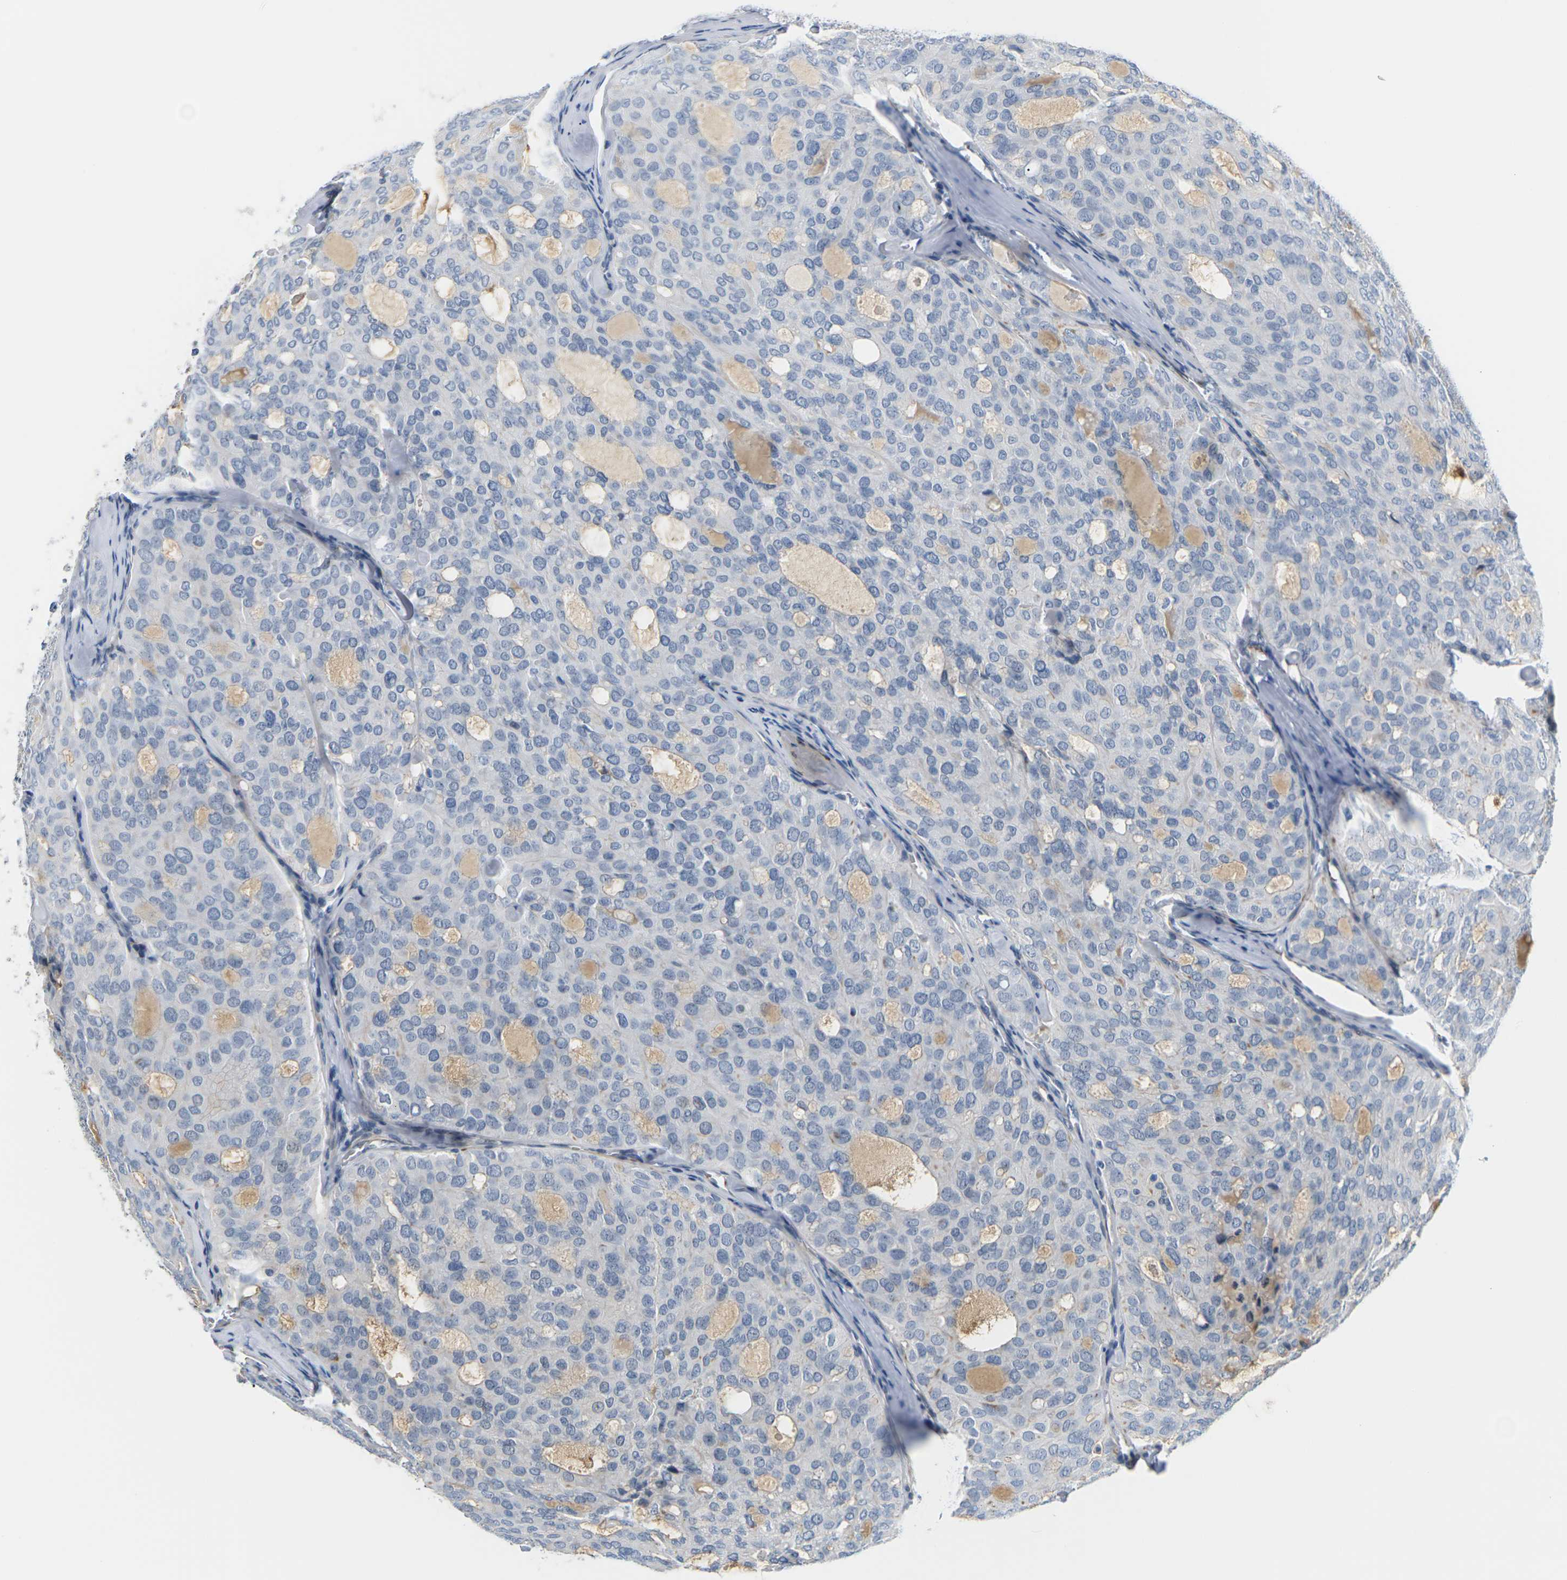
{"staining": {"intensity": "negative", "quantity": "none", "location": "none"}, "tissue": "thyroid cancer", "cell_type": "Tumor cells", "image_type": "cancer", "snomed": [{"axis": "morphology", "description": "Follicular adenoma carcinoma, NOS"}, {"axis": "topography", "description": "Thyroid gland"}], "caption": "Photomicrograph shows no protein staining in tumor cells of thyroid cancer tissue.", "gene": "PKP2", "patient": {"sex": "male", "age": 75}}